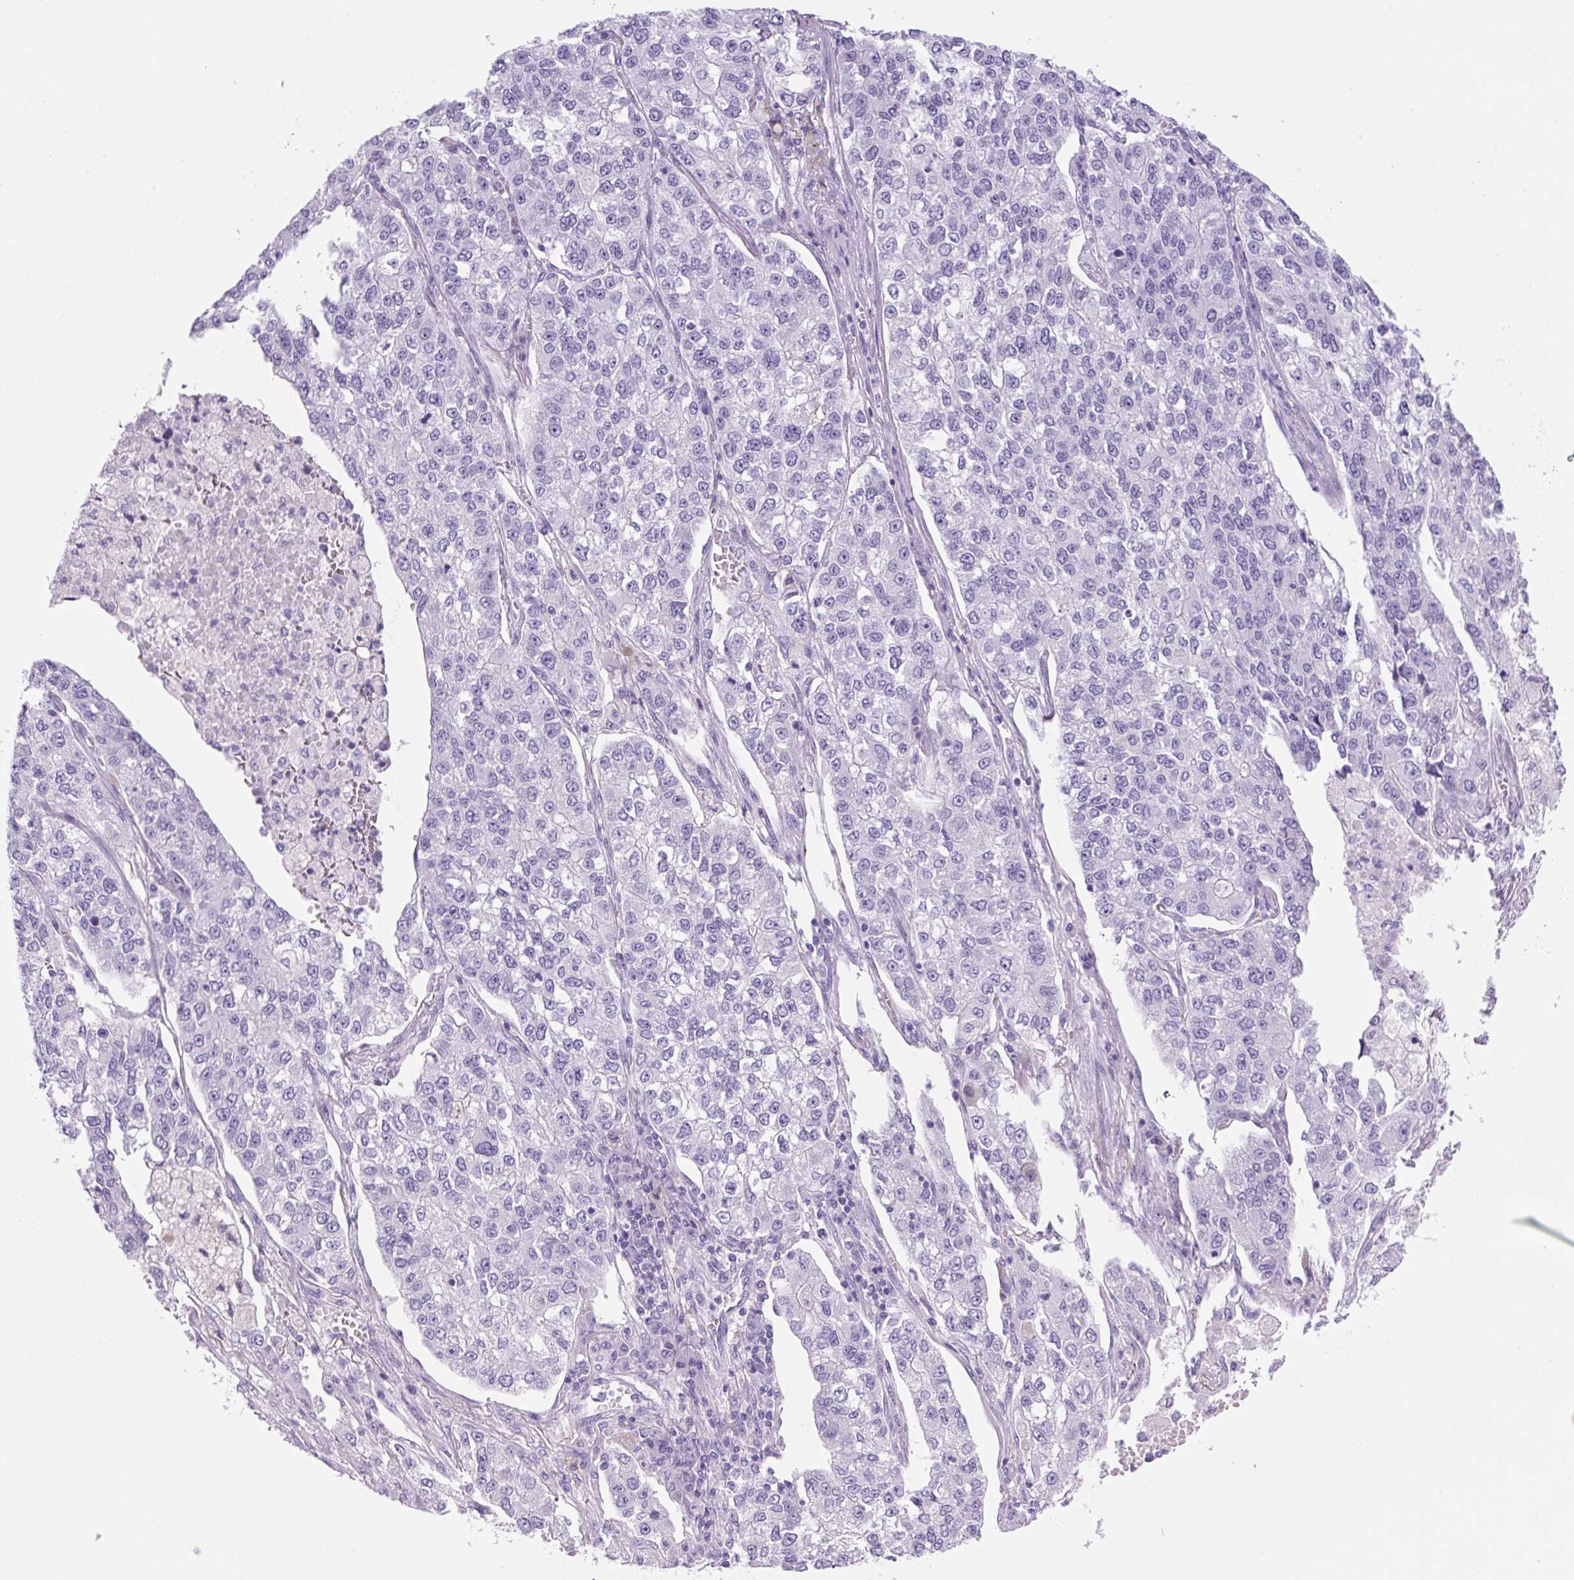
{"staining": {"intensity": "negative", "quantity": "none", "location": "none"}, "tissue": "lung cancer", "cell_type": "Tumor cells", "image_type": "cancer", "snomed": [{"axis": "morphology", "description": "Adenocarcinoma, NOS"}, {"axis": "topography", "description": "Lung"}], "caption": "This is an immunohistochemistry image of adenocarcinoma (lung). There is no staining in tumor cells.", "gene": "PRRT1", "patient": {"sex": "male", "age": 49}}